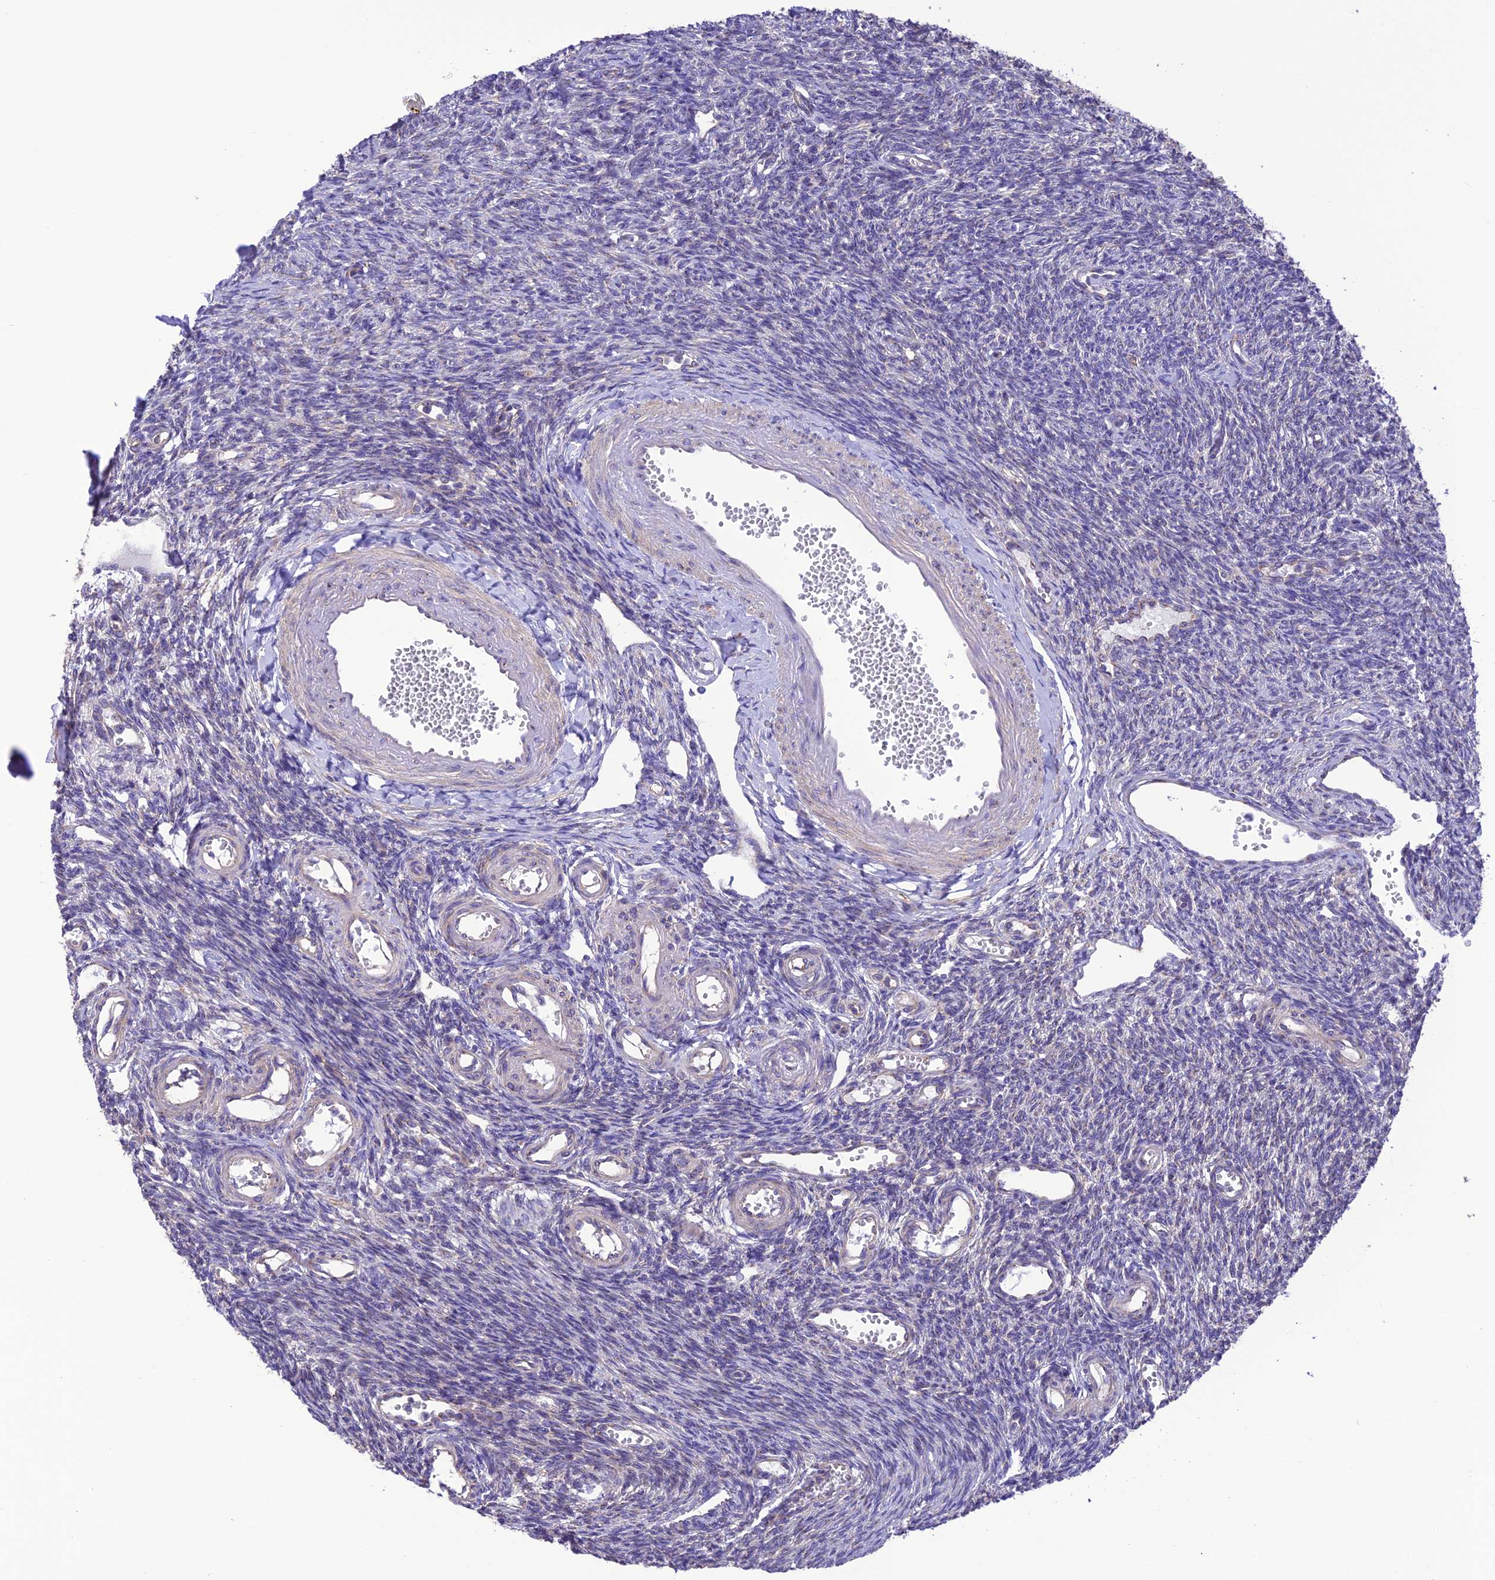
{"staining": {"intensity": "strong", "quantity": "<25%", "location": "cytoplasmic/membranous"}, "tissue": "ovary", "cell_type": "Follicle cells", "image_type": "normal", "snomed": [{"axis": "morphology", "description": "Normal tissue, NOS"}, {"axis": "morphology", "description": "Cyst, NOS"}, {"axis": "topography", "description": "Ovary"}], "caption": "High-magnification brightfield microscopy of benign ovary stained with DAB (3,3'-diaminobenzidine) (brown) and counterstained with hematoxylin (blue). follicle cells exhibit strong cytoplasmic/membranous expression is present in about<25% of cells.", "gene": "MAP3K12", "patient": {"sex": "female", "age": 33}}